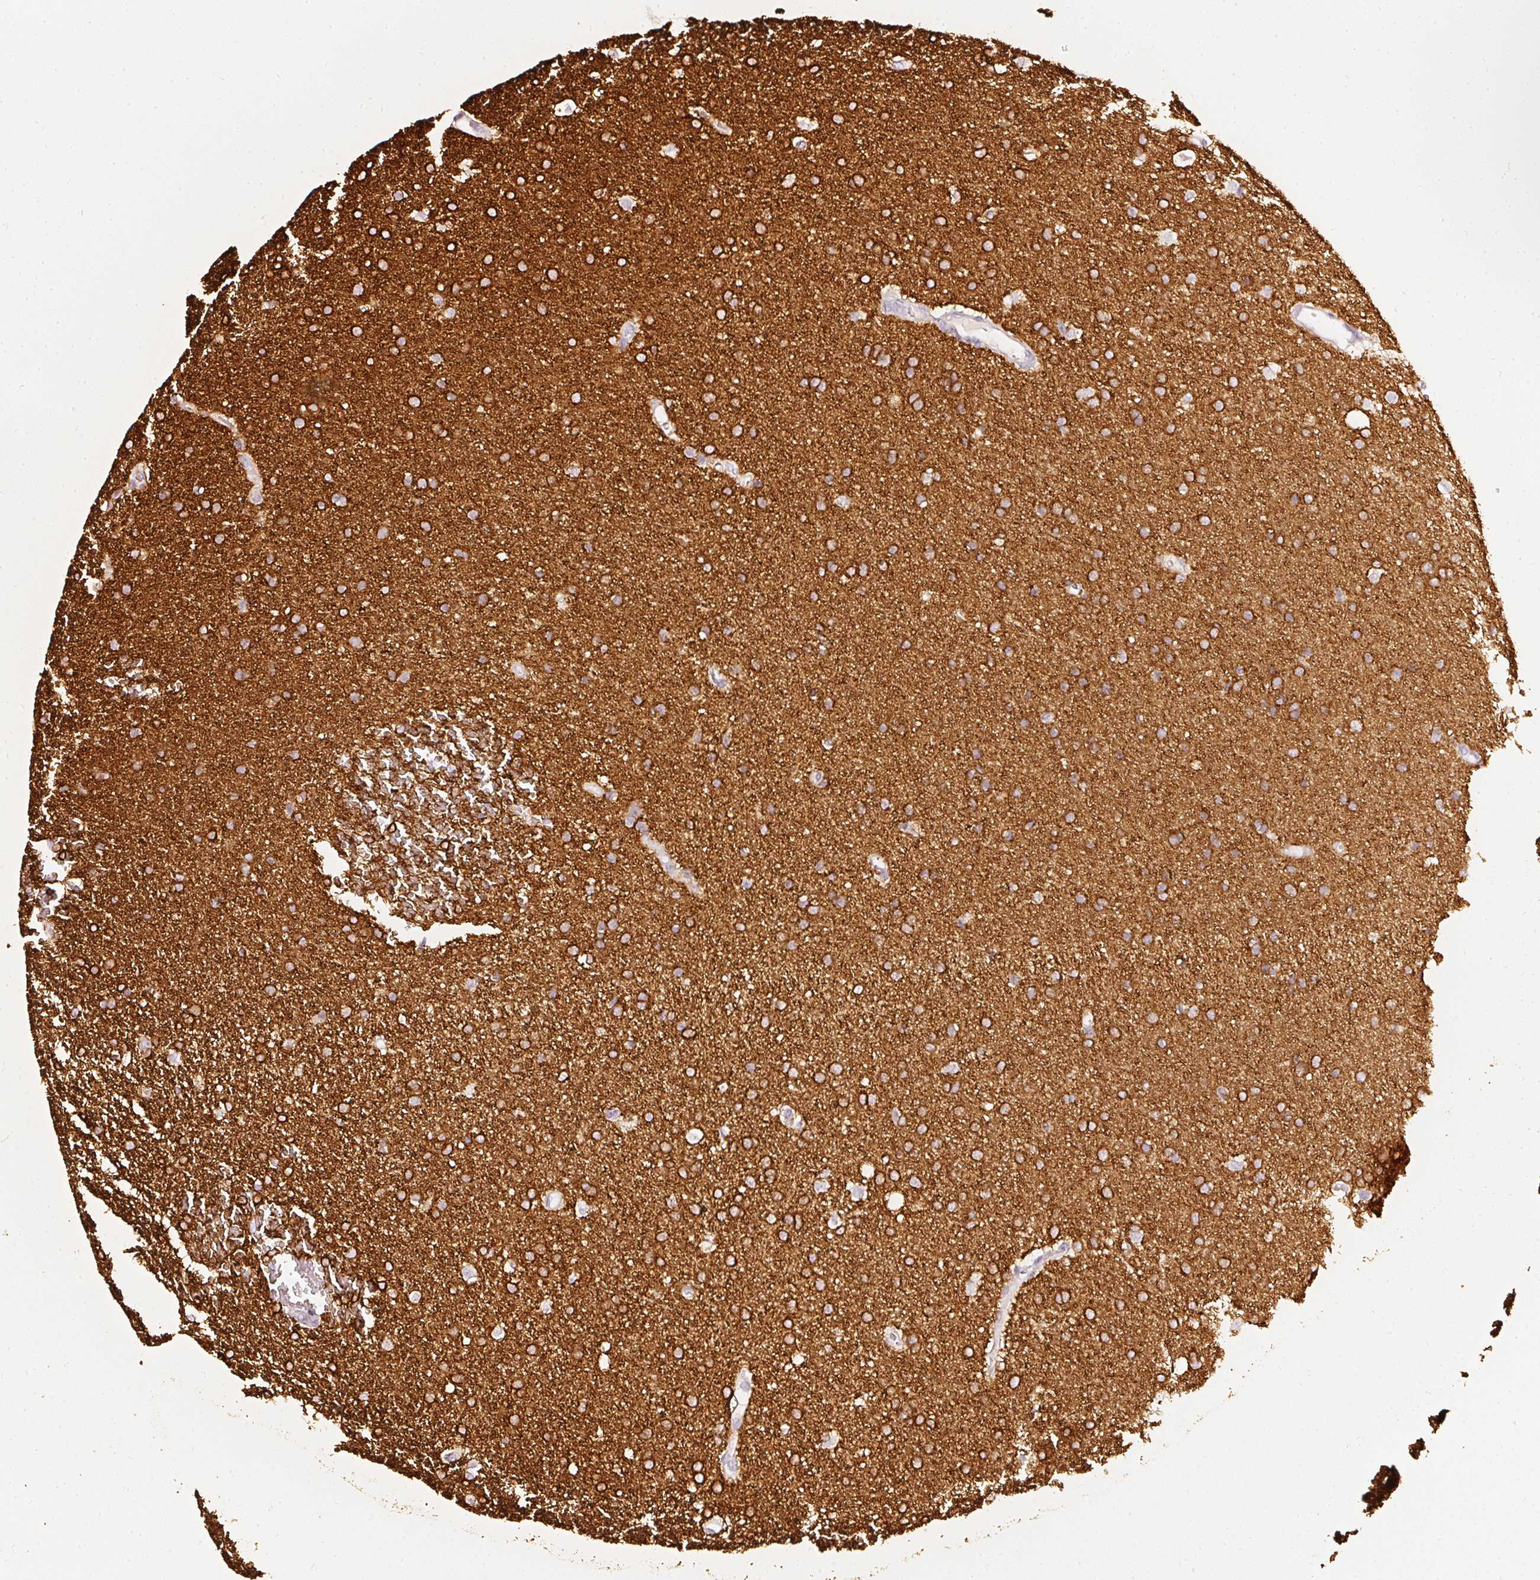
{"staining": {"intensity": "strong", "quantity": "25%-75%", "location": "cytoplasmic/membranous"}, "tissue": "glioma", "cell_type": "Tumor cells", "image_type": "cancer", "snomed": [{"axis": "morphology", "description": "Glioma, malignant, Low grade"}, {"axis": "topography", "description": "Brain"}], "caption": "Protein staining by IHC demonstrates strong cytoplasmic/membranous expression in approximately 25%-75% of tumor cells in malignant glioma (low-grade). The staining is performed using DAB brown chromogen to label protein expression. The nuclei are counter-stained blue using hematoxylin.", "gene": "CNP", "patient": {"sex": "female", "age": 34}}